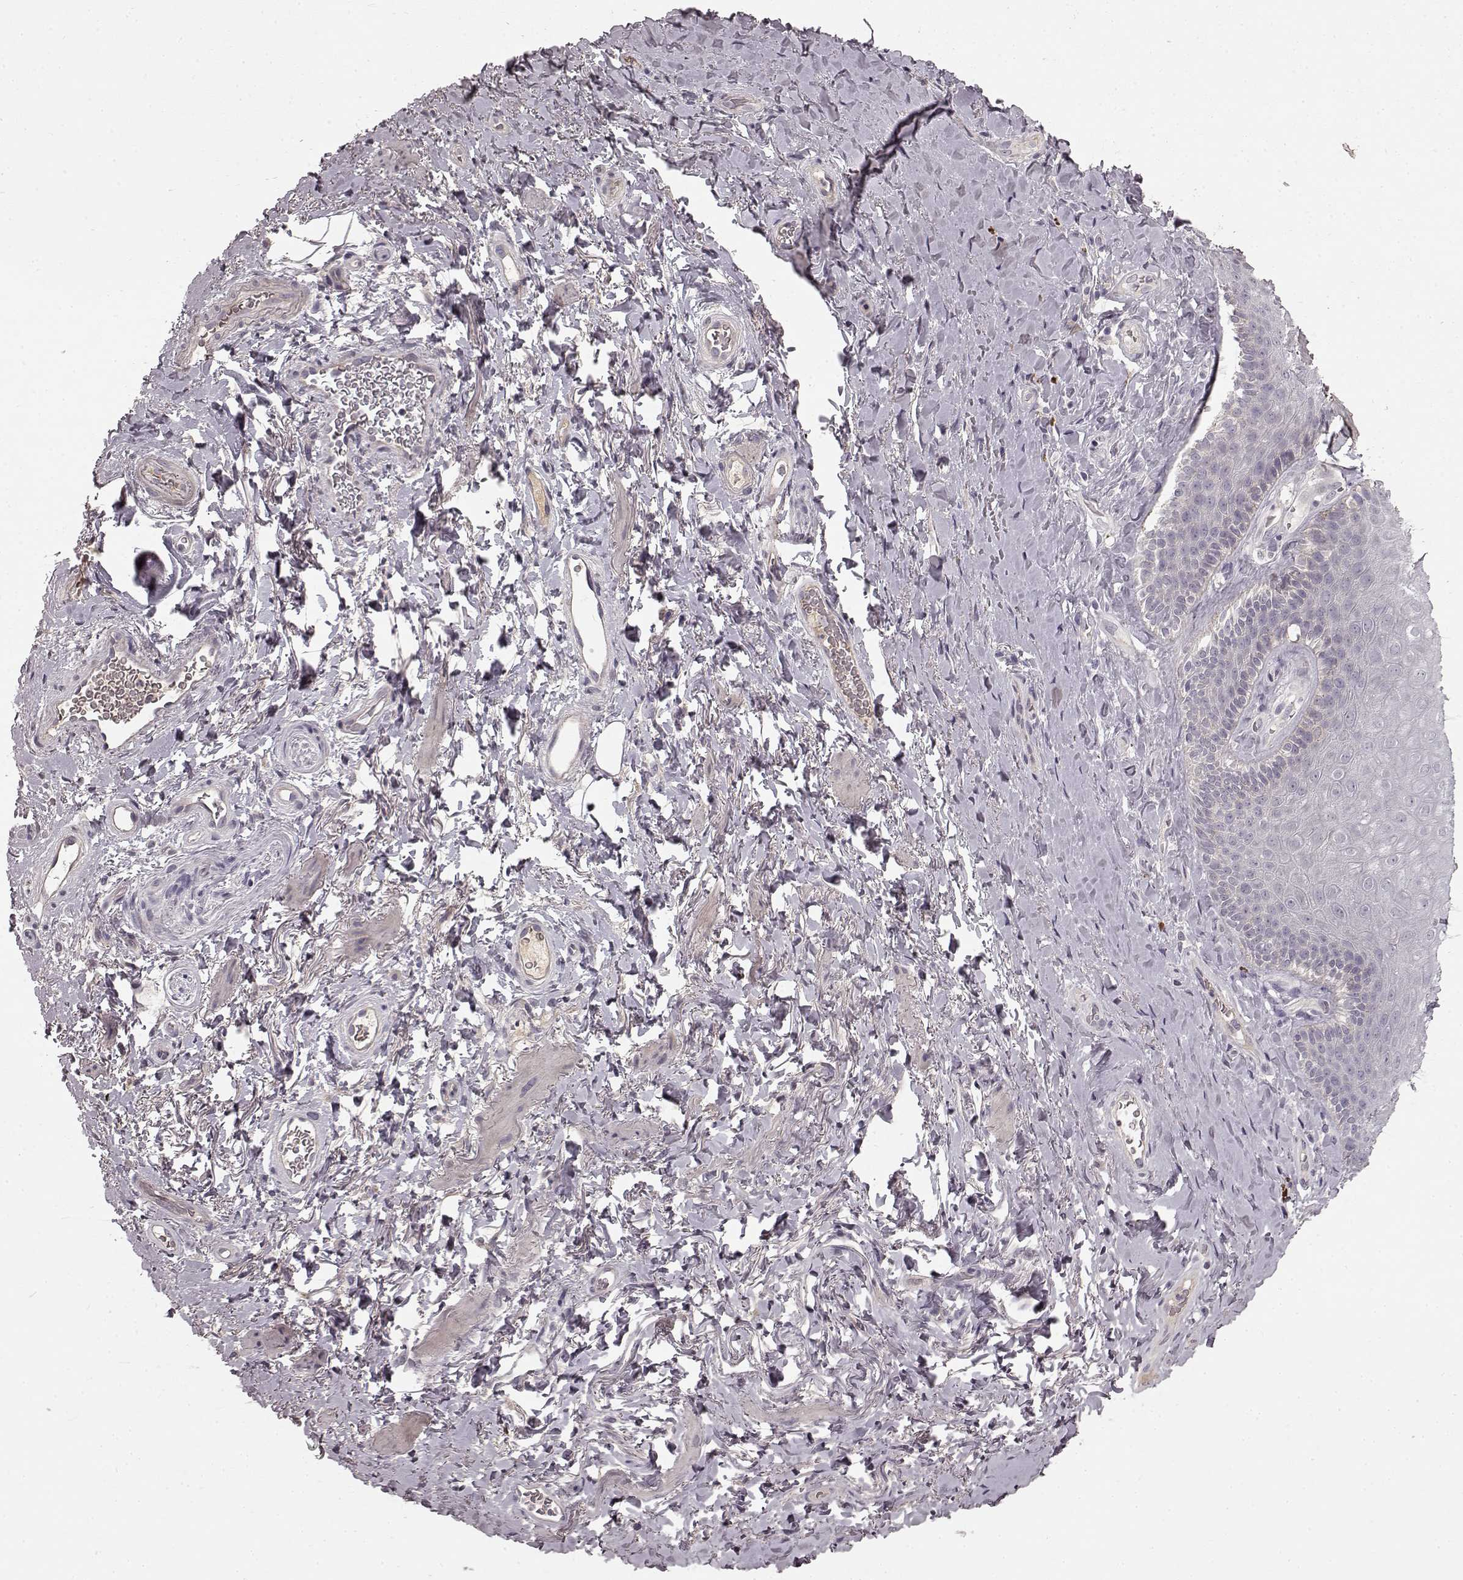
{"staining": {"intensity": "negative", "quantity": "none", "location": "none"}, "tissue": "adipose tissue", "cell_type": "Adipocytes", "image_type": "normal", "snomed": [{"axis": "morphology", "description": "Normal tissue, NOS"}, {"axis": "topography", "description": "Anal"}, {"axis": "topography", "description": "Peripheral nerve tissue"}], "caption": "The immunohistochemistry micrograph has no significant expression in adipocytes of adipose tissue.", "gene": "SLC22A18", "patient": {"sex": "male", "age": 53}}